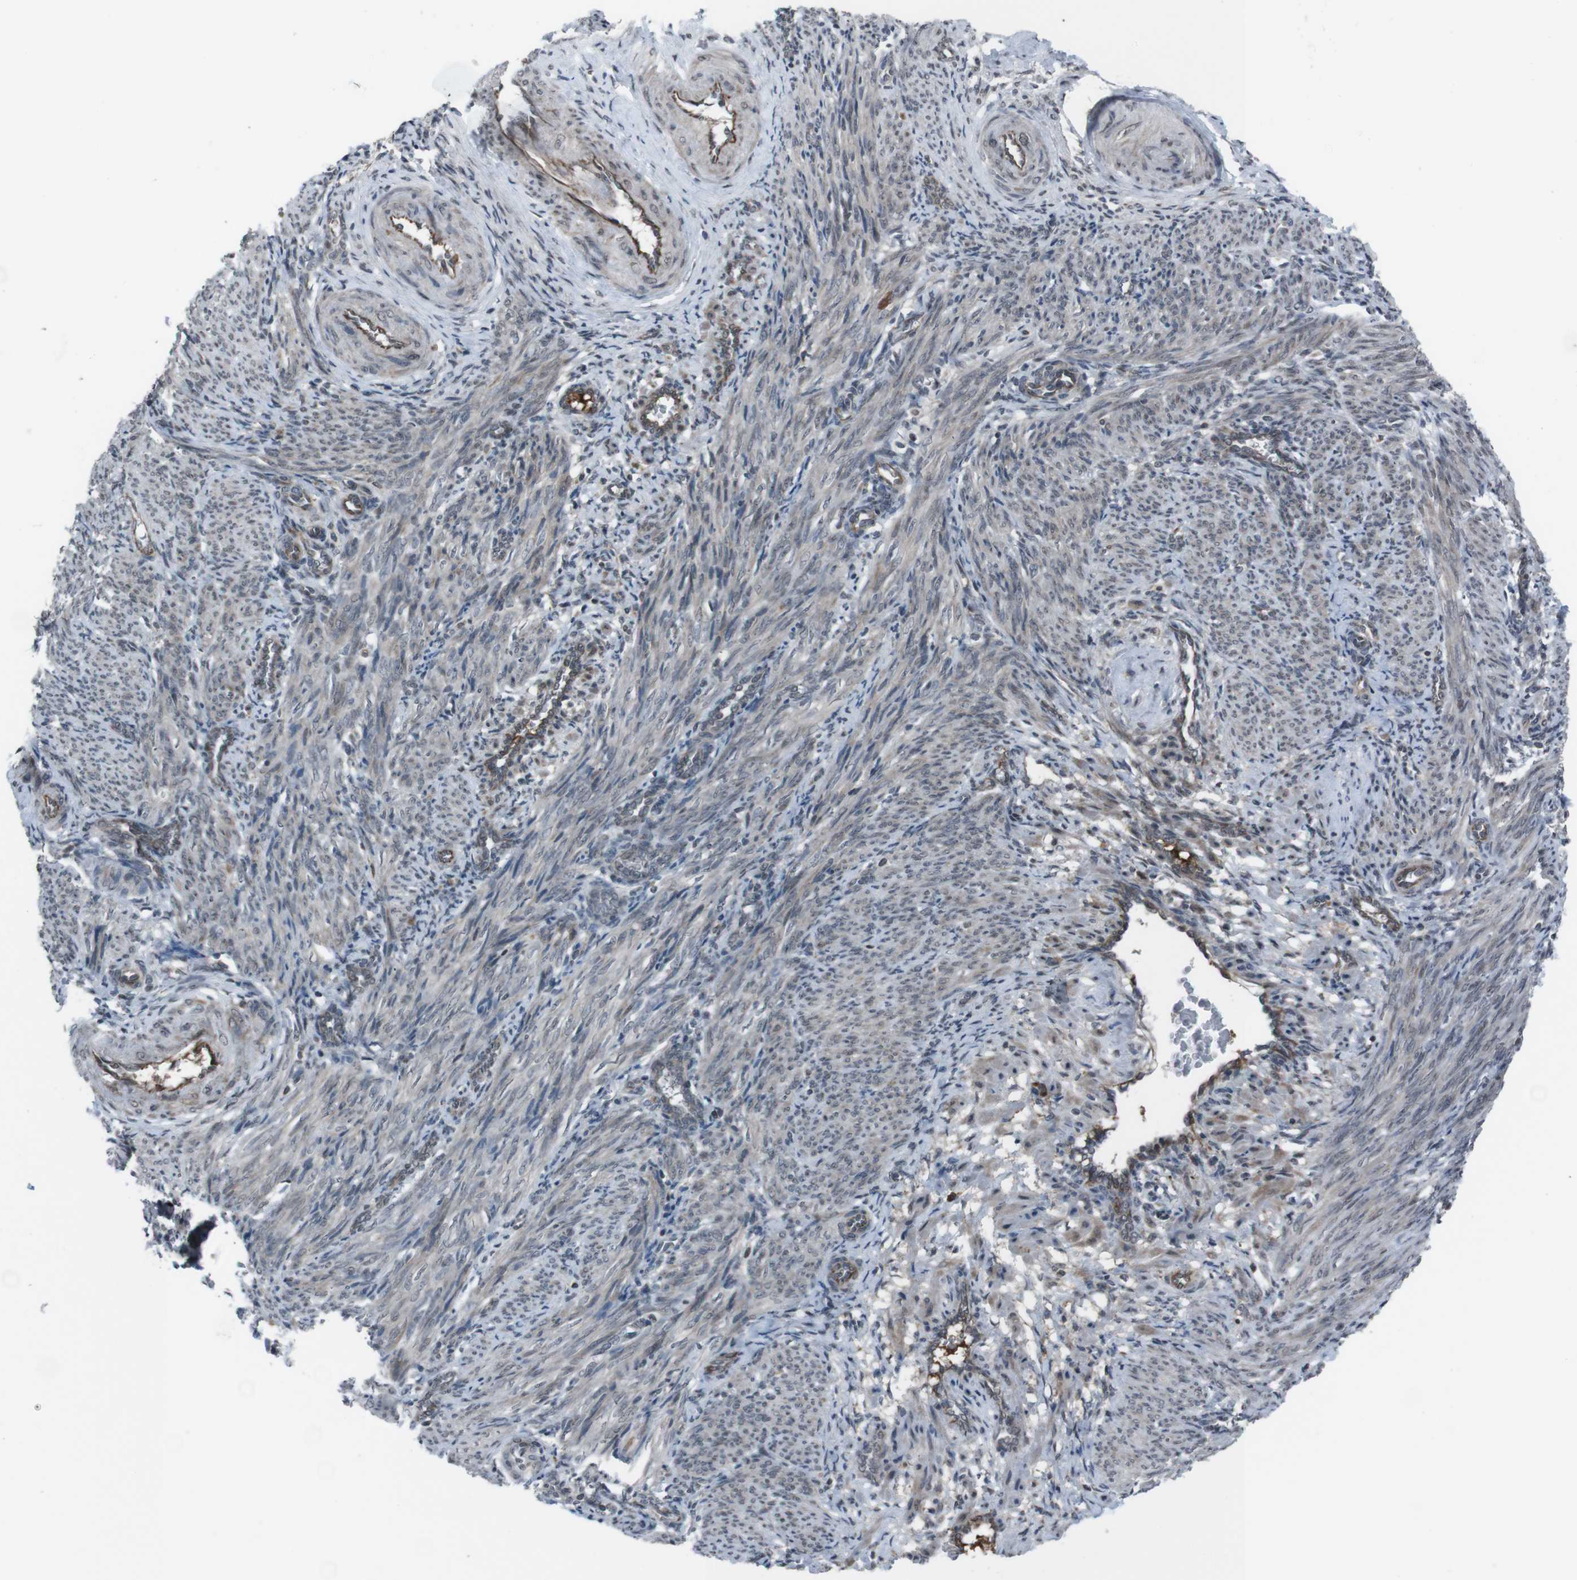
{"staining": {"intensity": "weak", "quantity": "25%-75%", "location": "cytoplasmic/membranous"}, "tissue": "smooth muscle", "cell_type": "Smooth muscle cells", "image_type": "normal", "snomed": [{"axis": "morphology", "description": "Normal tissue, NOS"}, {"axis": "topography", "description": "Endometrium"}], "caption": "Immunohistochemistry histopathology image of normal smooth muscle: human smooth muscle stained using immunohistochemistry (IHC) shows low levels of weak protein expression localized specifically in the cytoplasmic/membranous of smooth muscle cells, appearing as a cytoplasmic/membranous brown color.", "gene": "SS18L1", "patient": {"sex": "female", "age": 33}}